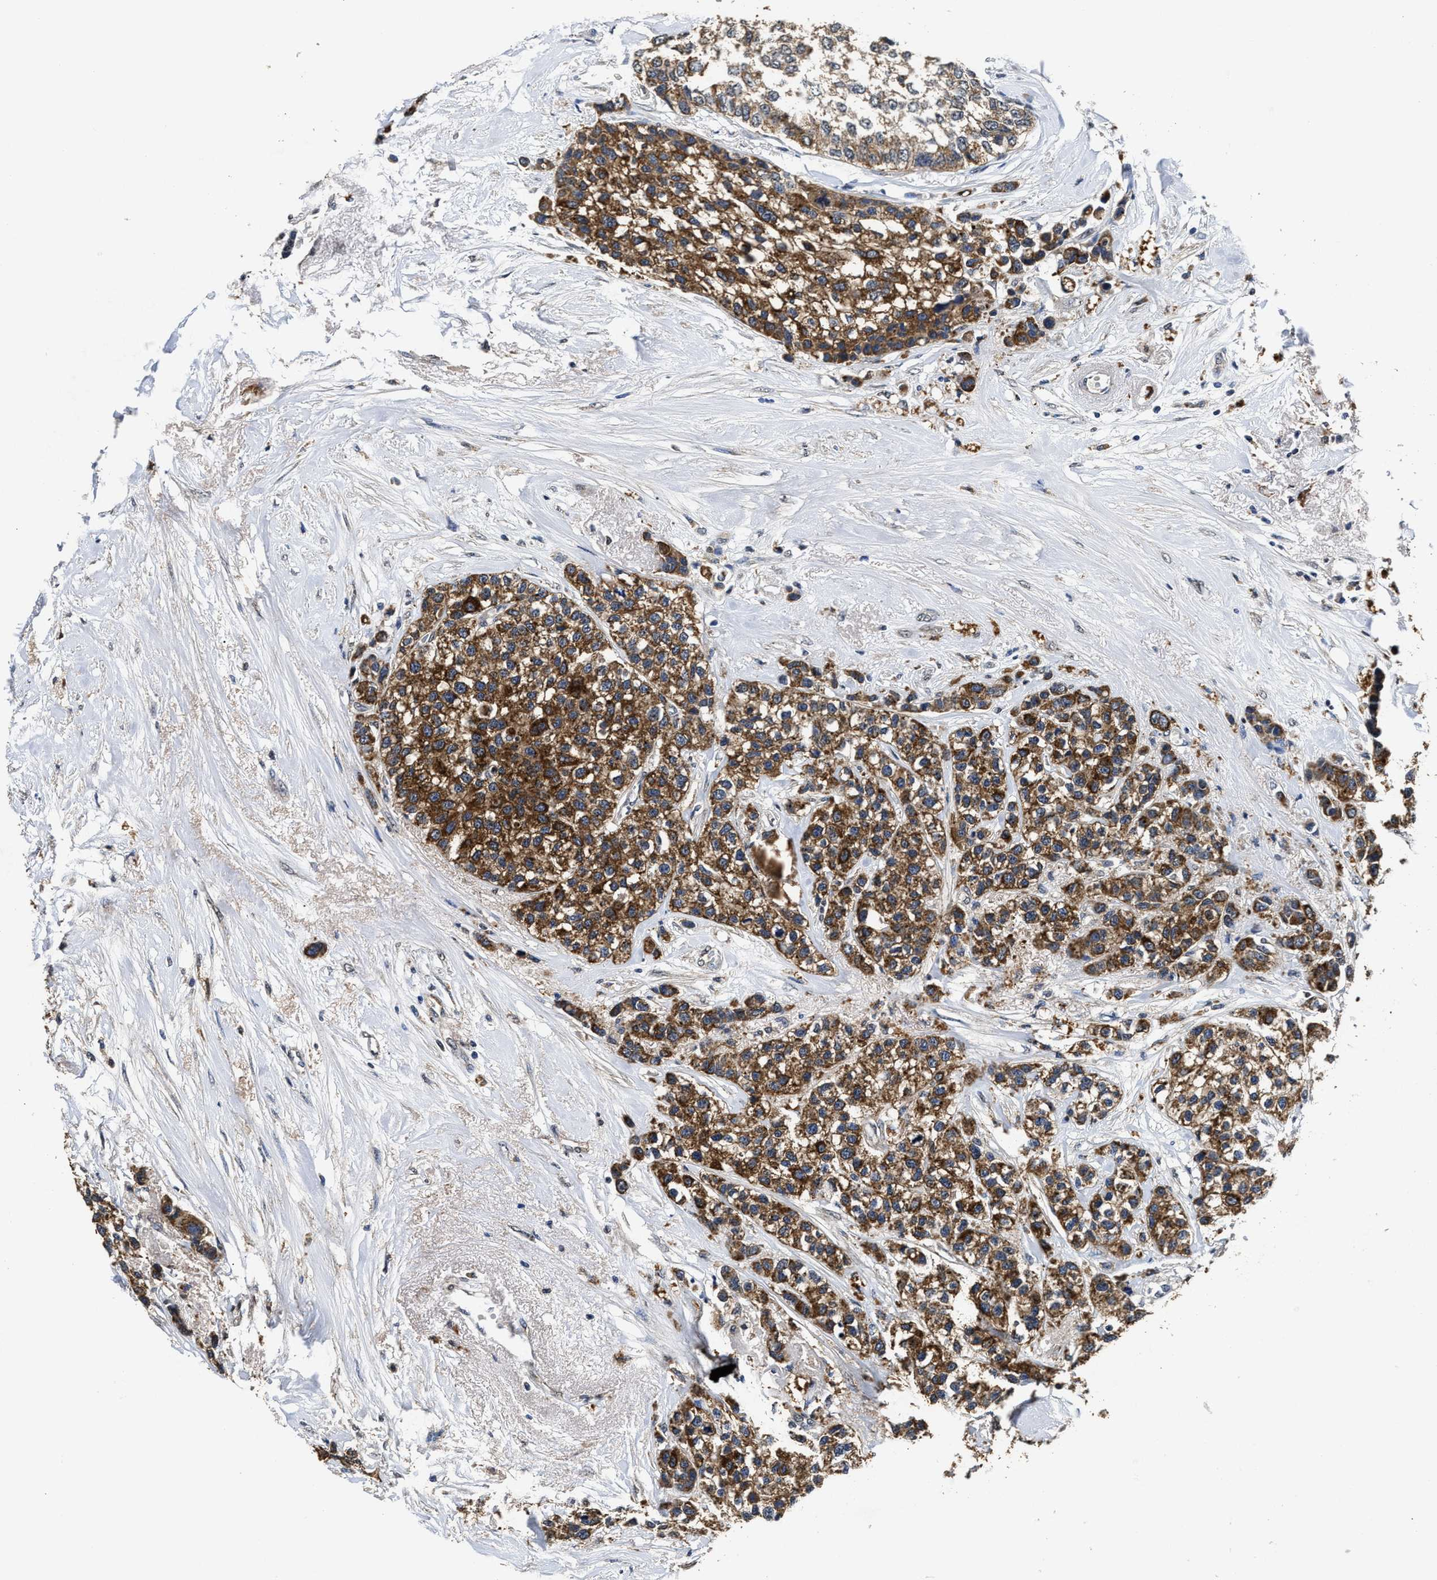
{"staining": {"intensity": "moderate", "quantity": ">75%", "location": "cytoplasmic/membranous"}, "tissue": "breast cancer", "cell_type": "Tumor cells", "image_type": "cancer", "snomed": [{"axis": "morphology", "description": "Duct carcinoma"}, {"axis": "topography", "description": "Breast"}], "caption": "Immunohistochemical staining of human infiltrating ductal carcinoma (breast) exhibits medium levels of moderate cytoplasmic/membranous expression in about >75% of tumor cells.", "gene": "CTNNA1", "patient": {"sex": "female", "age": 51}}